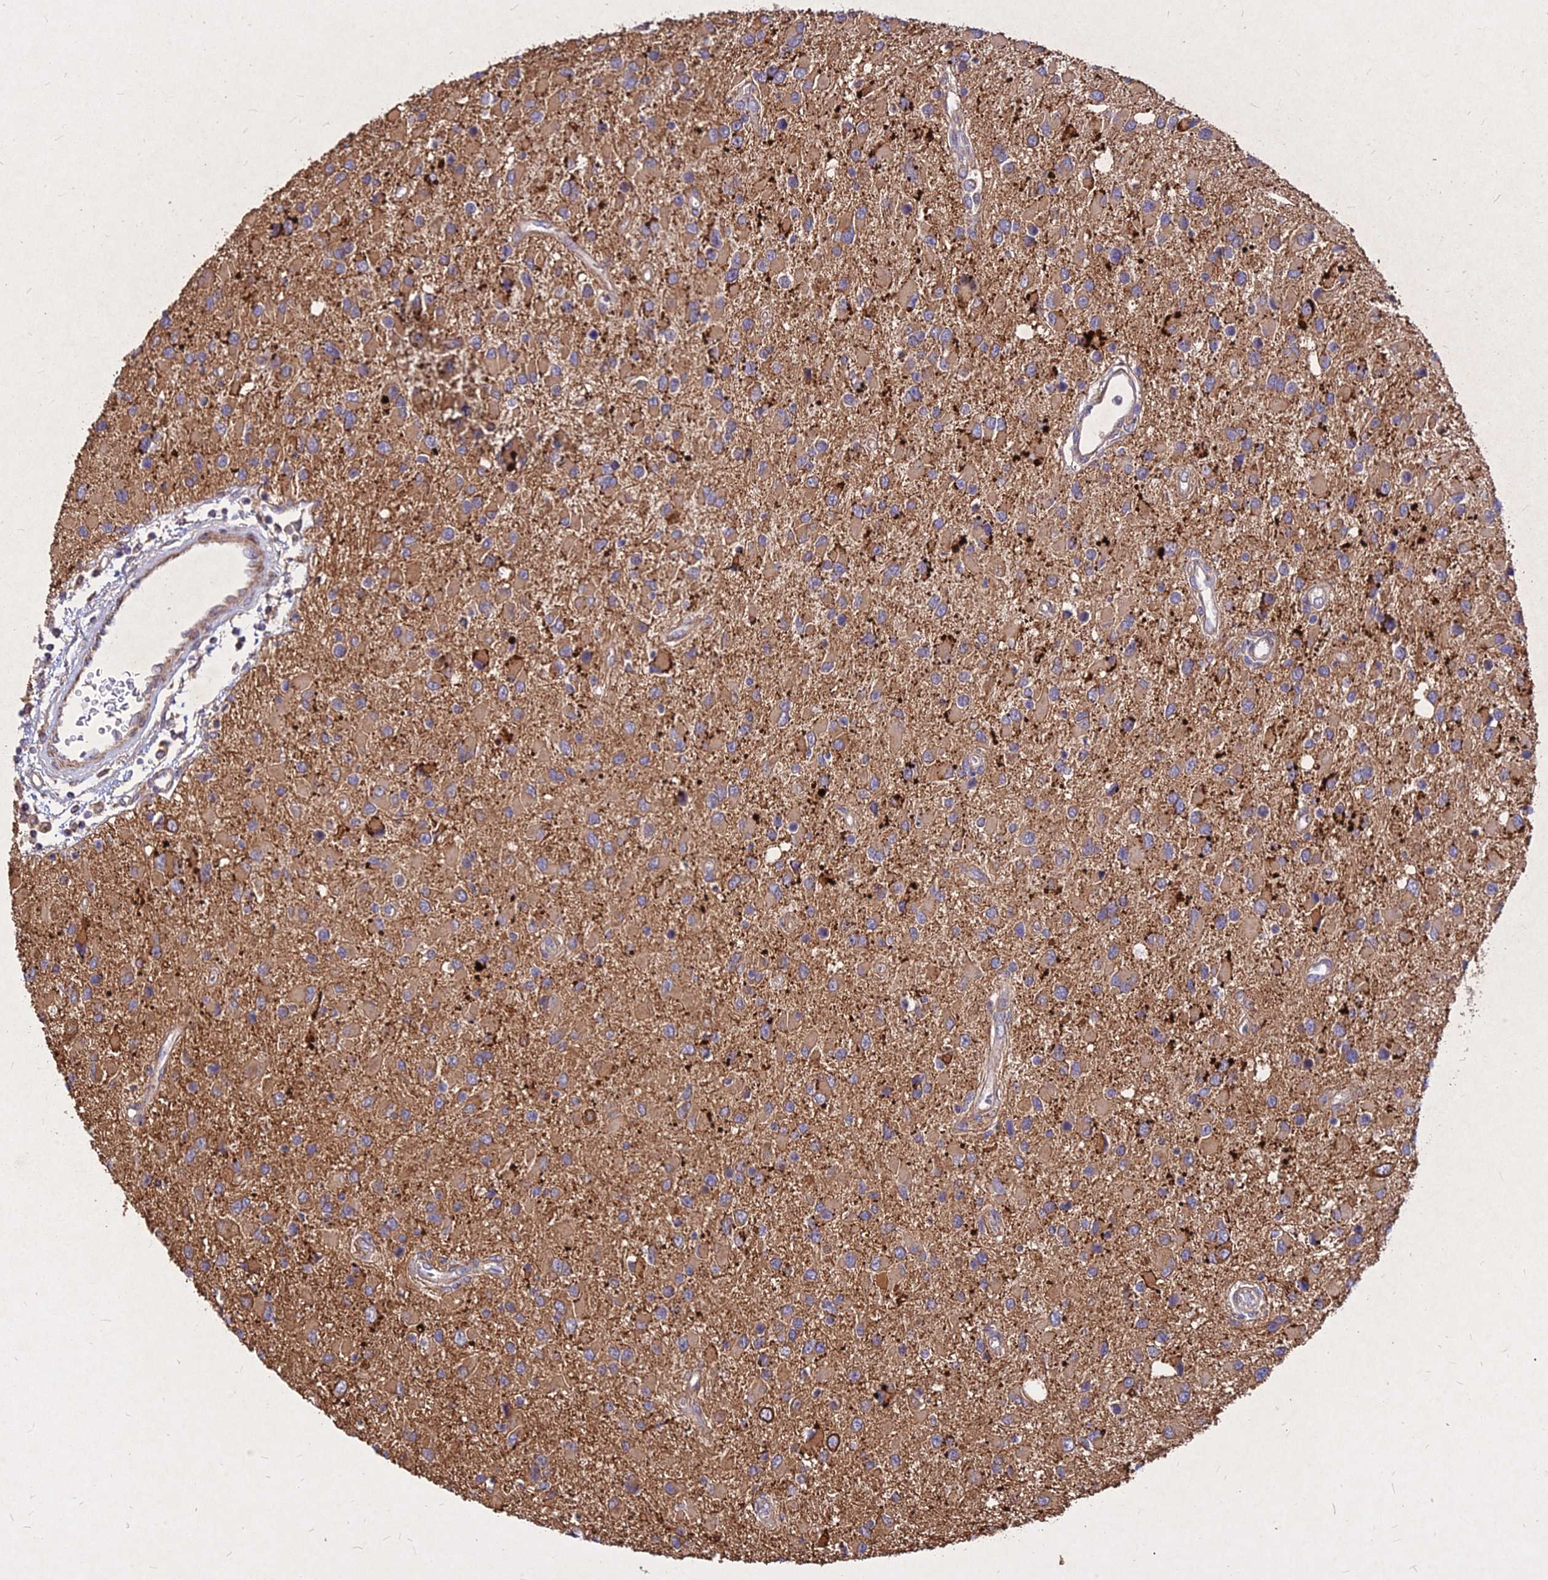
{"staining": {"intensity": "moderate", "quantity": ">75%", "location": "cytoplasmic/membranous"}, "tissue": "glioma", "cell_type": "Tumor cells", "image_type": "cancer", "snomed": [{"axis": "morphology", "description": "Glioma, malignant, High grade"}, {"axis": "topography", "description": "Brain"}], "caption": "Protein expression analysis of human malignant glioma (high-grade) reveals moderate cytoplasmic/membranous expression in approximately >75% of tumor cells. (Brightfield microscopy of DAB IHC at high magnification).", "gene": "SKA1", "patient": {"sex": "male", "age": 53}}